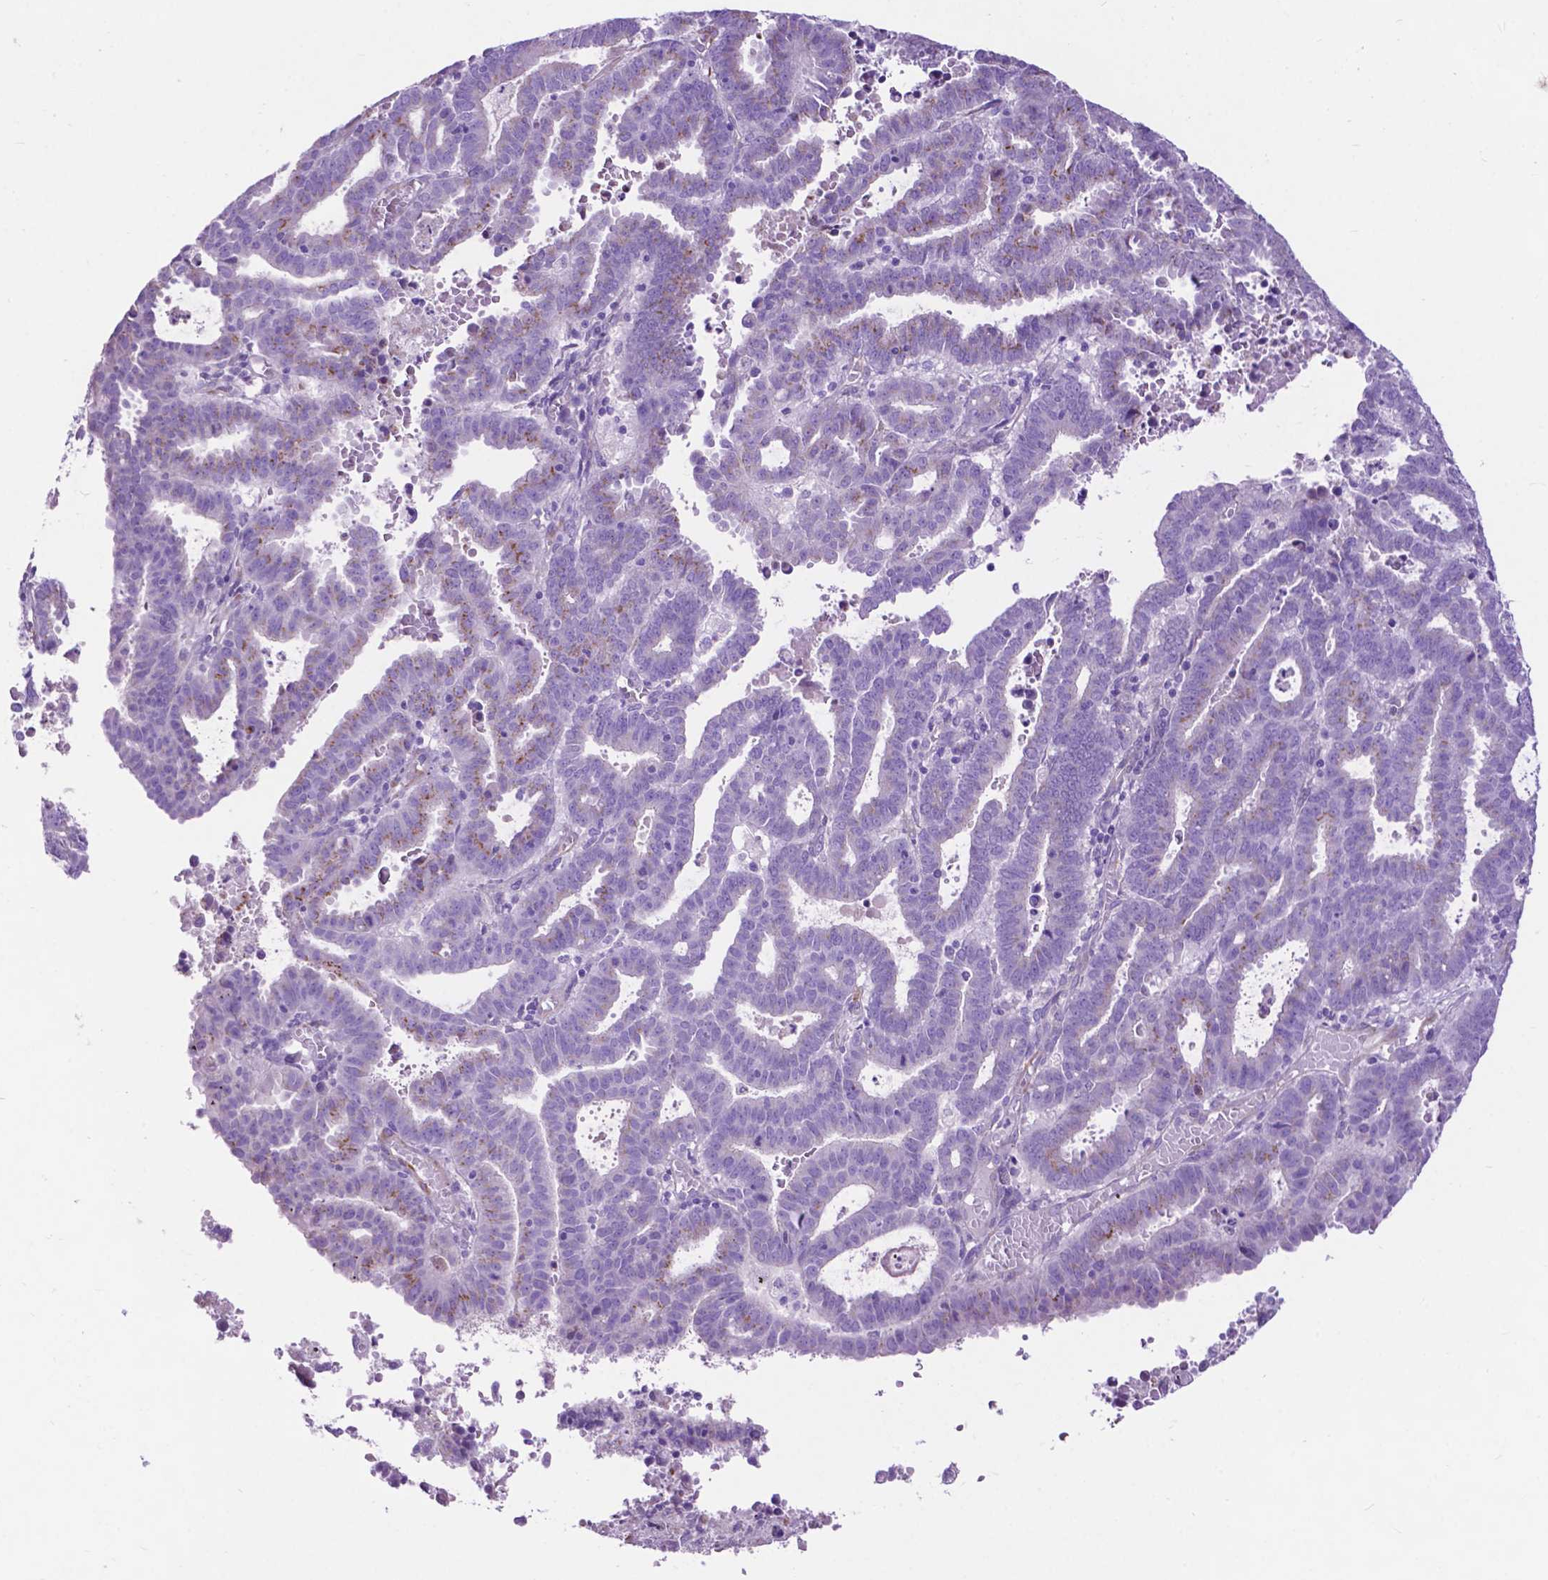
{"staining": {"intensity": "negative", "quantity": "none", "location": "none"}, "tissue": "endometrial cancer", "cell_type": "Tumor cells", "image_type": "cancer", "snomed": [{"axis": "morphology", "description": "Adenocarcinoma, NOS"}, {"axis": "topography", "description": "Uterus"}], "caption": "Tumor cells show no significant expression in endometrial cancer. Brightfield microscopy of immunohistochemistry stained with DAB (brown) and hematoxylin (blue), captured at high magnification.", "gene": "PCDHA12", "patient": {"sex": "female", "age": 83}}